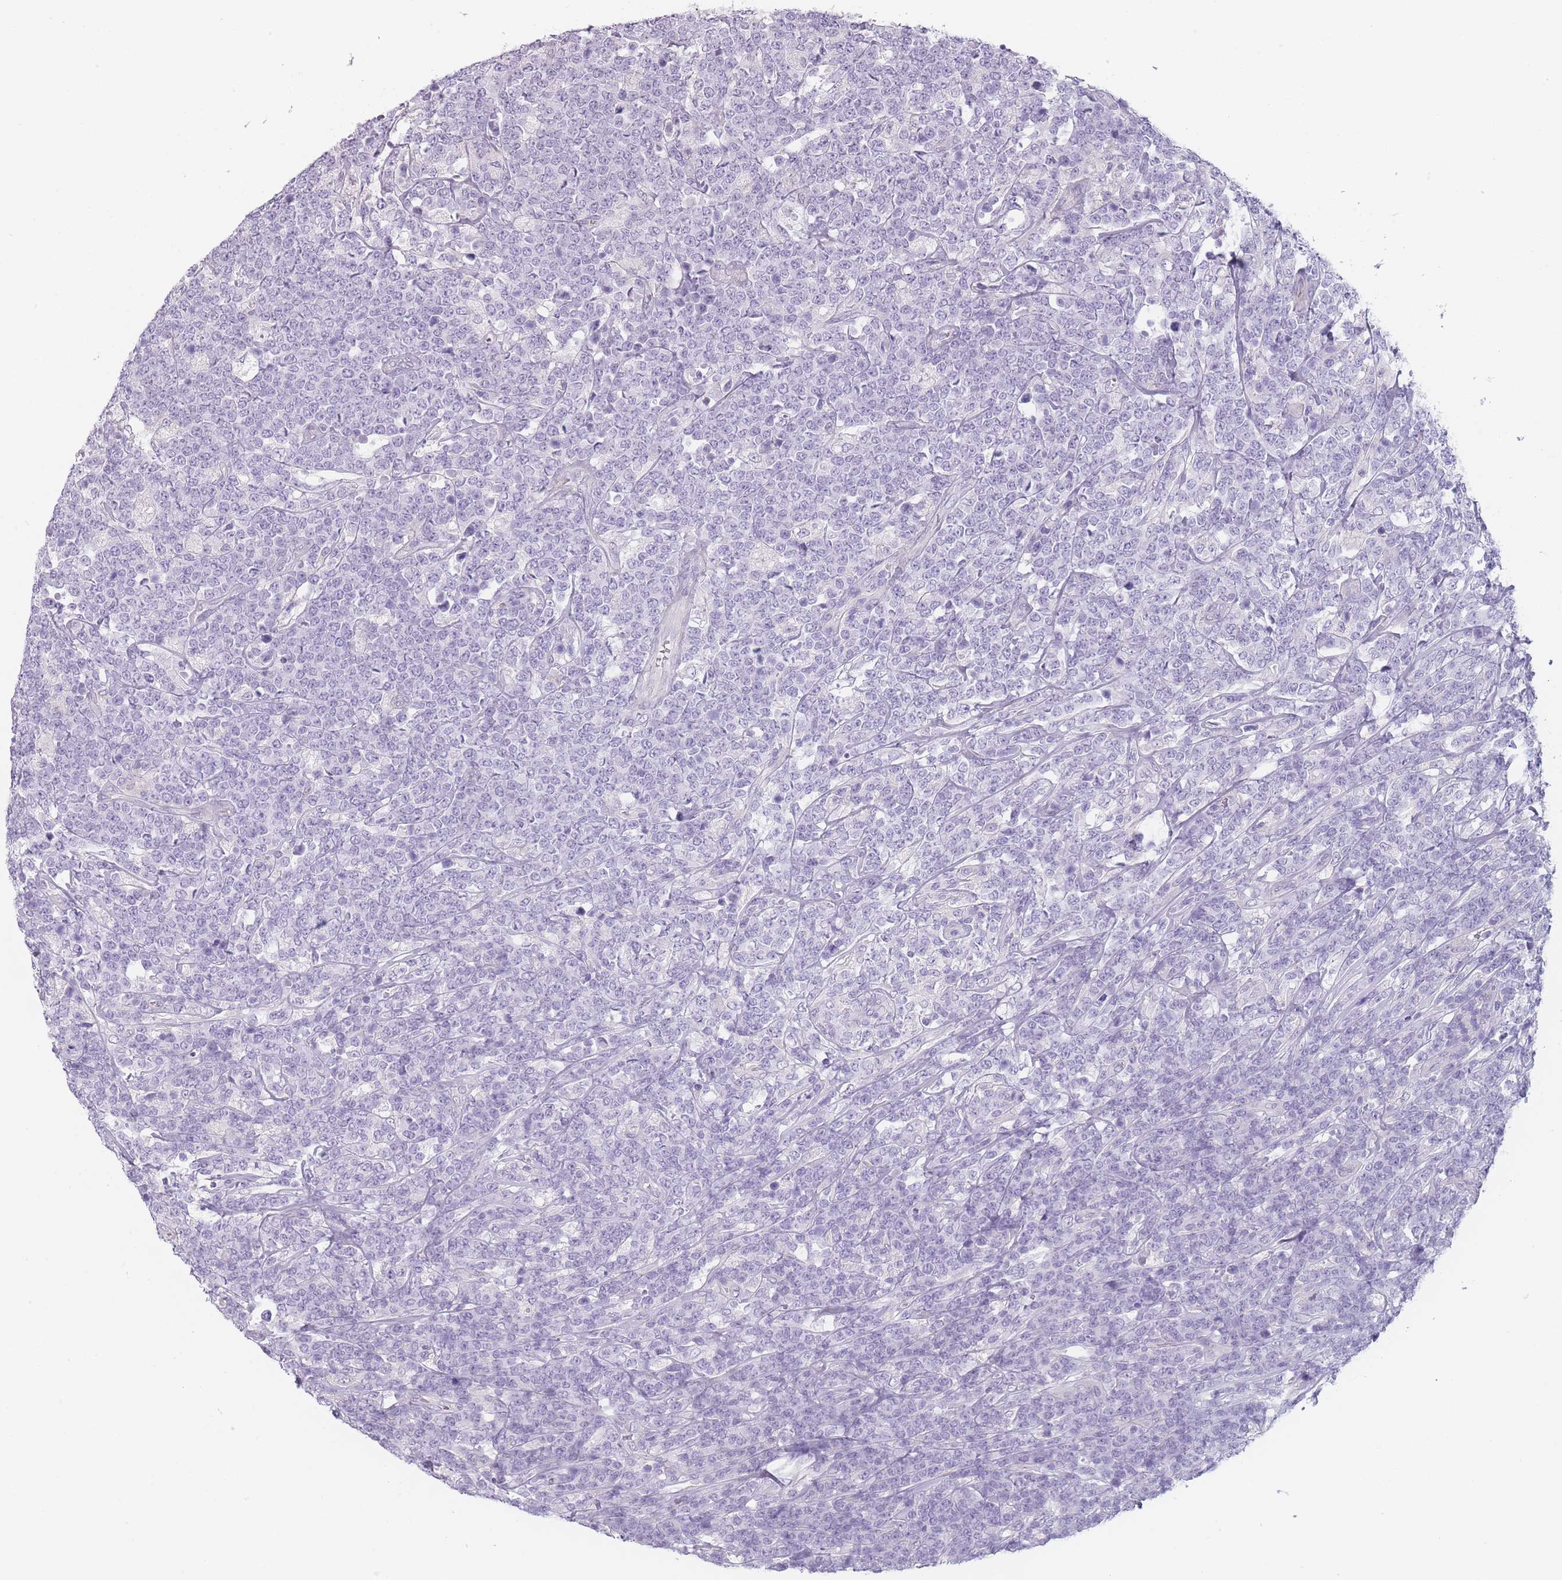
{"staining": {"intensity": "negative", "quantity": "none", "location": "none"}, "tissue": "lymphoma", "cell_type": "Tumor cells", "image_type": "cancer", "snomed": [{"axis": "morphology", "description": "Malignant lymphoma, non-Hodgkin's type, High grade"}, {"axis": "topography", "description": "Small intestine"}], "caption": "Immunohistochemistry micrograph of neoplastic tissue: human lymphoma stained with DAB (3,3'-diaminobenzidine) displays no significant protein expression in tumor cells.", "gene": "TMEM236", "patient": {"sex": "male", "age": 8}}